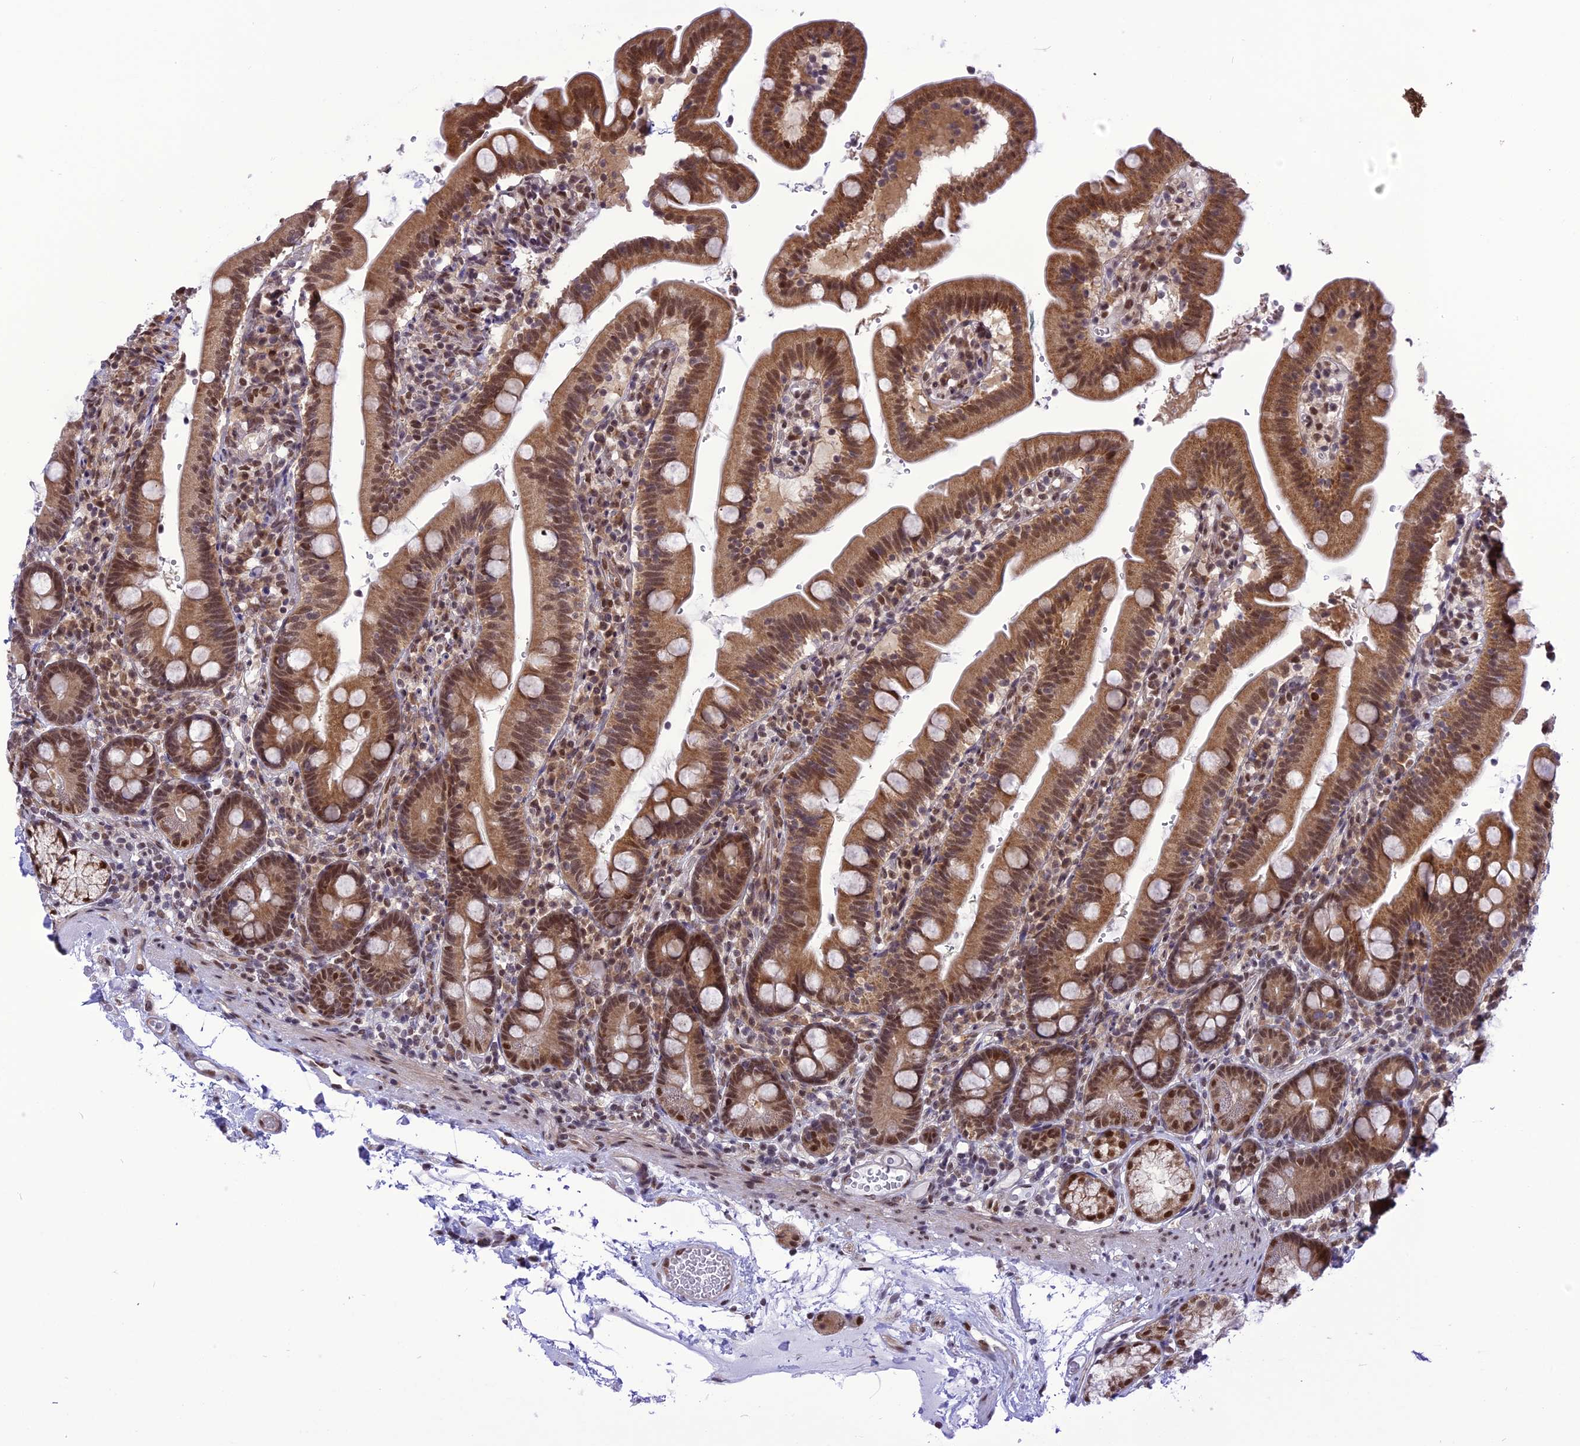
{"staining": {"intensity": "moderate", "quantity": ">75%", "location": "cytoplasmic/membranous,nuclear"}, "tissue": "duodenum", "cell_type": "Glandular cells", "image_type": "normal", "snomed": [{"axis": "morphology", "description": "Normal tissue, NOS"}, {"axis": "topography", "description": "Duodenum"}], "caption": "Immunohistochemical staining of unremarkable human duodenum displays medium levels of moderate cytoplasmic/membranous,nuclear staining in approximately >75% of glandular cells. (brown staining indicates protein expression, while blue staining denotes nuclei).", "gene": "RTRAF", "patient": {"sex": "female", "age": 67}}